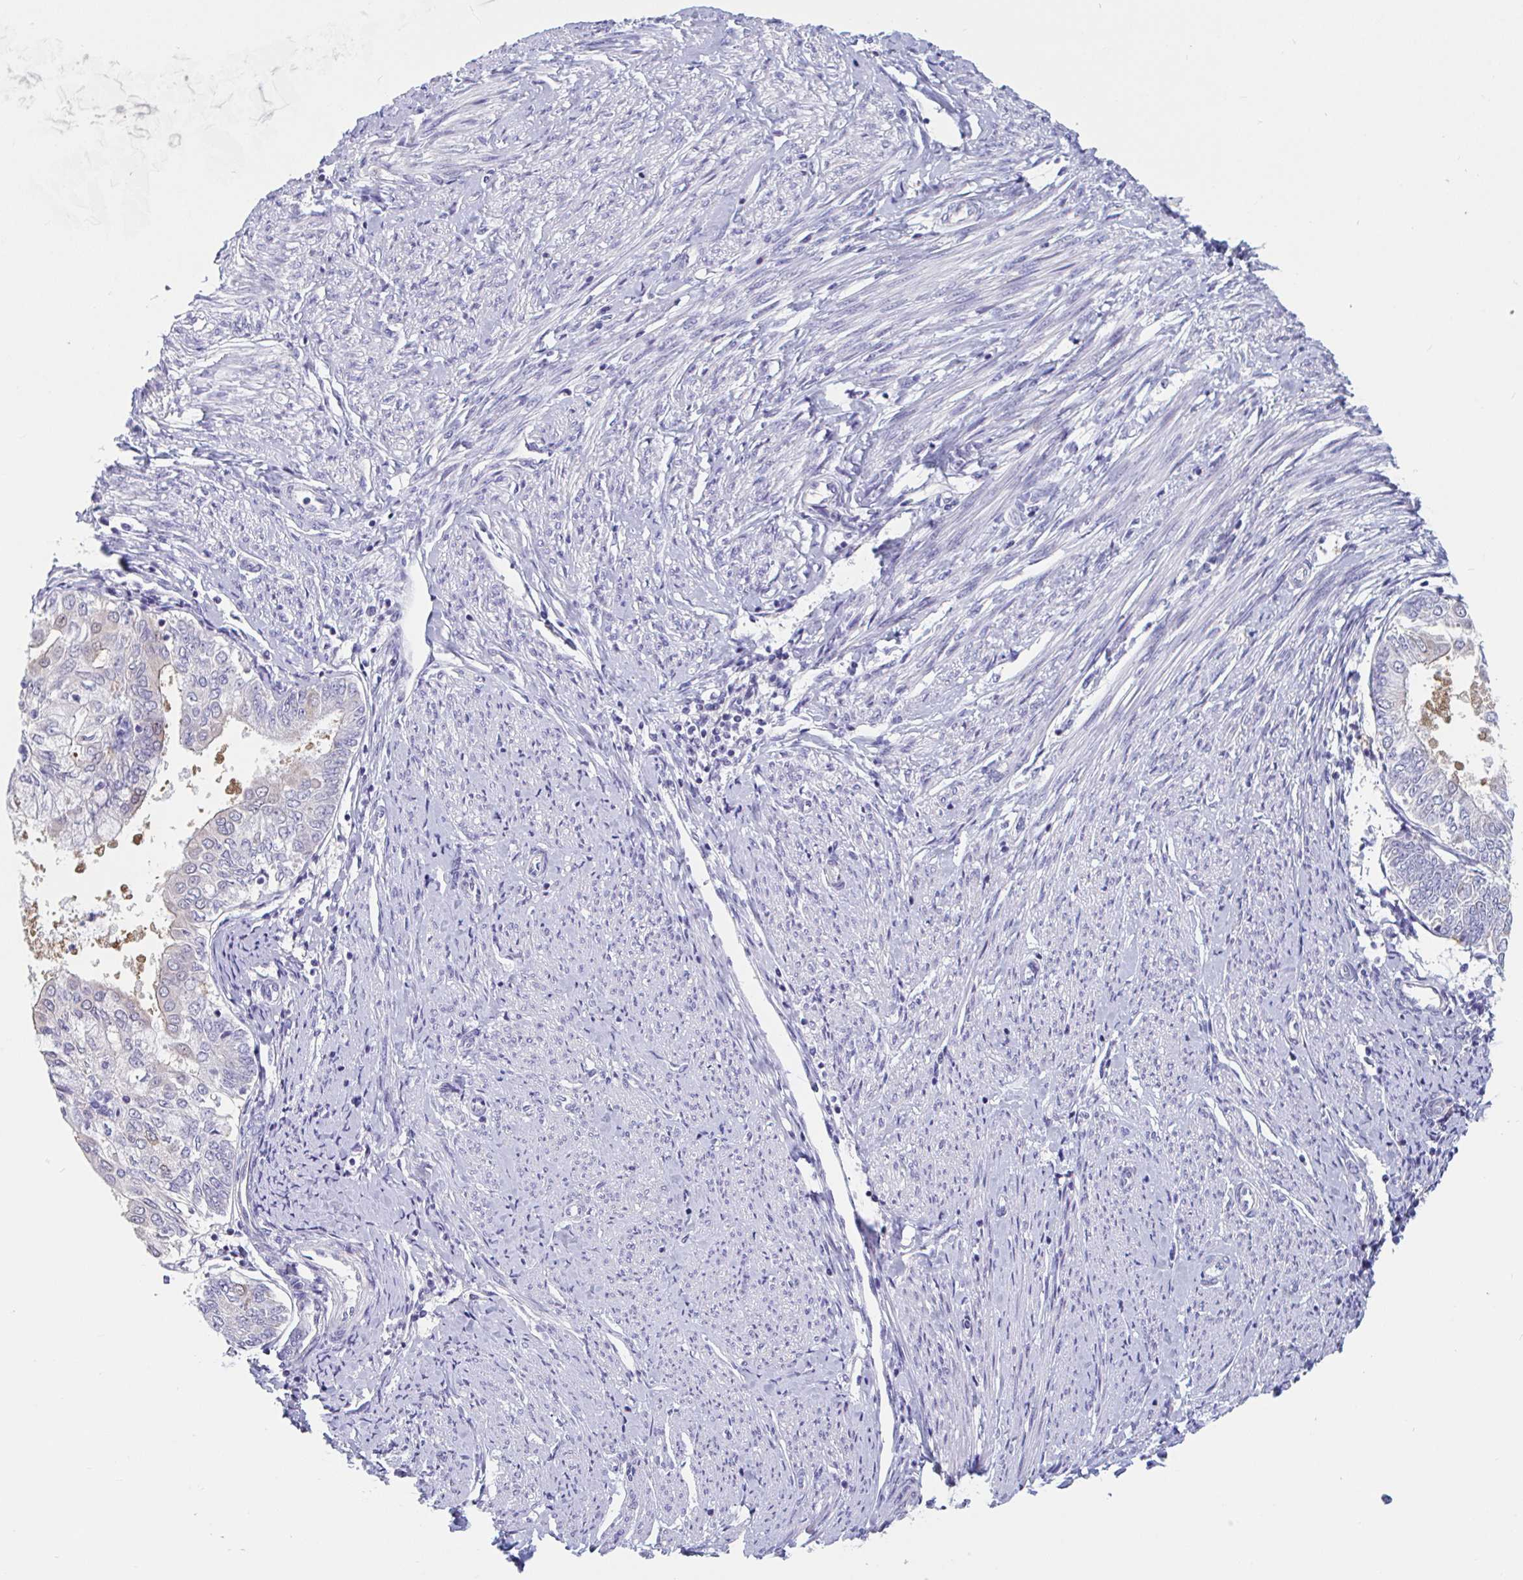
{"staining": {"intensity": "negative", "quantity": "none", "location": "none"}, "tissue": "endometrial cancer", "cell_type": "Tumor cells", "image_type": "cancer", "snomed": [{"axis": "morphology", "description": "Adenocarcinoma, NOS"}, {"axis": "topography", "description": "Endometrium"}], "caption": "Image shows no significant protein positivity in tumor cells of endometrial cancer.", "gene": "UNKL", "patient": {"sex": "female", "age": 68}}